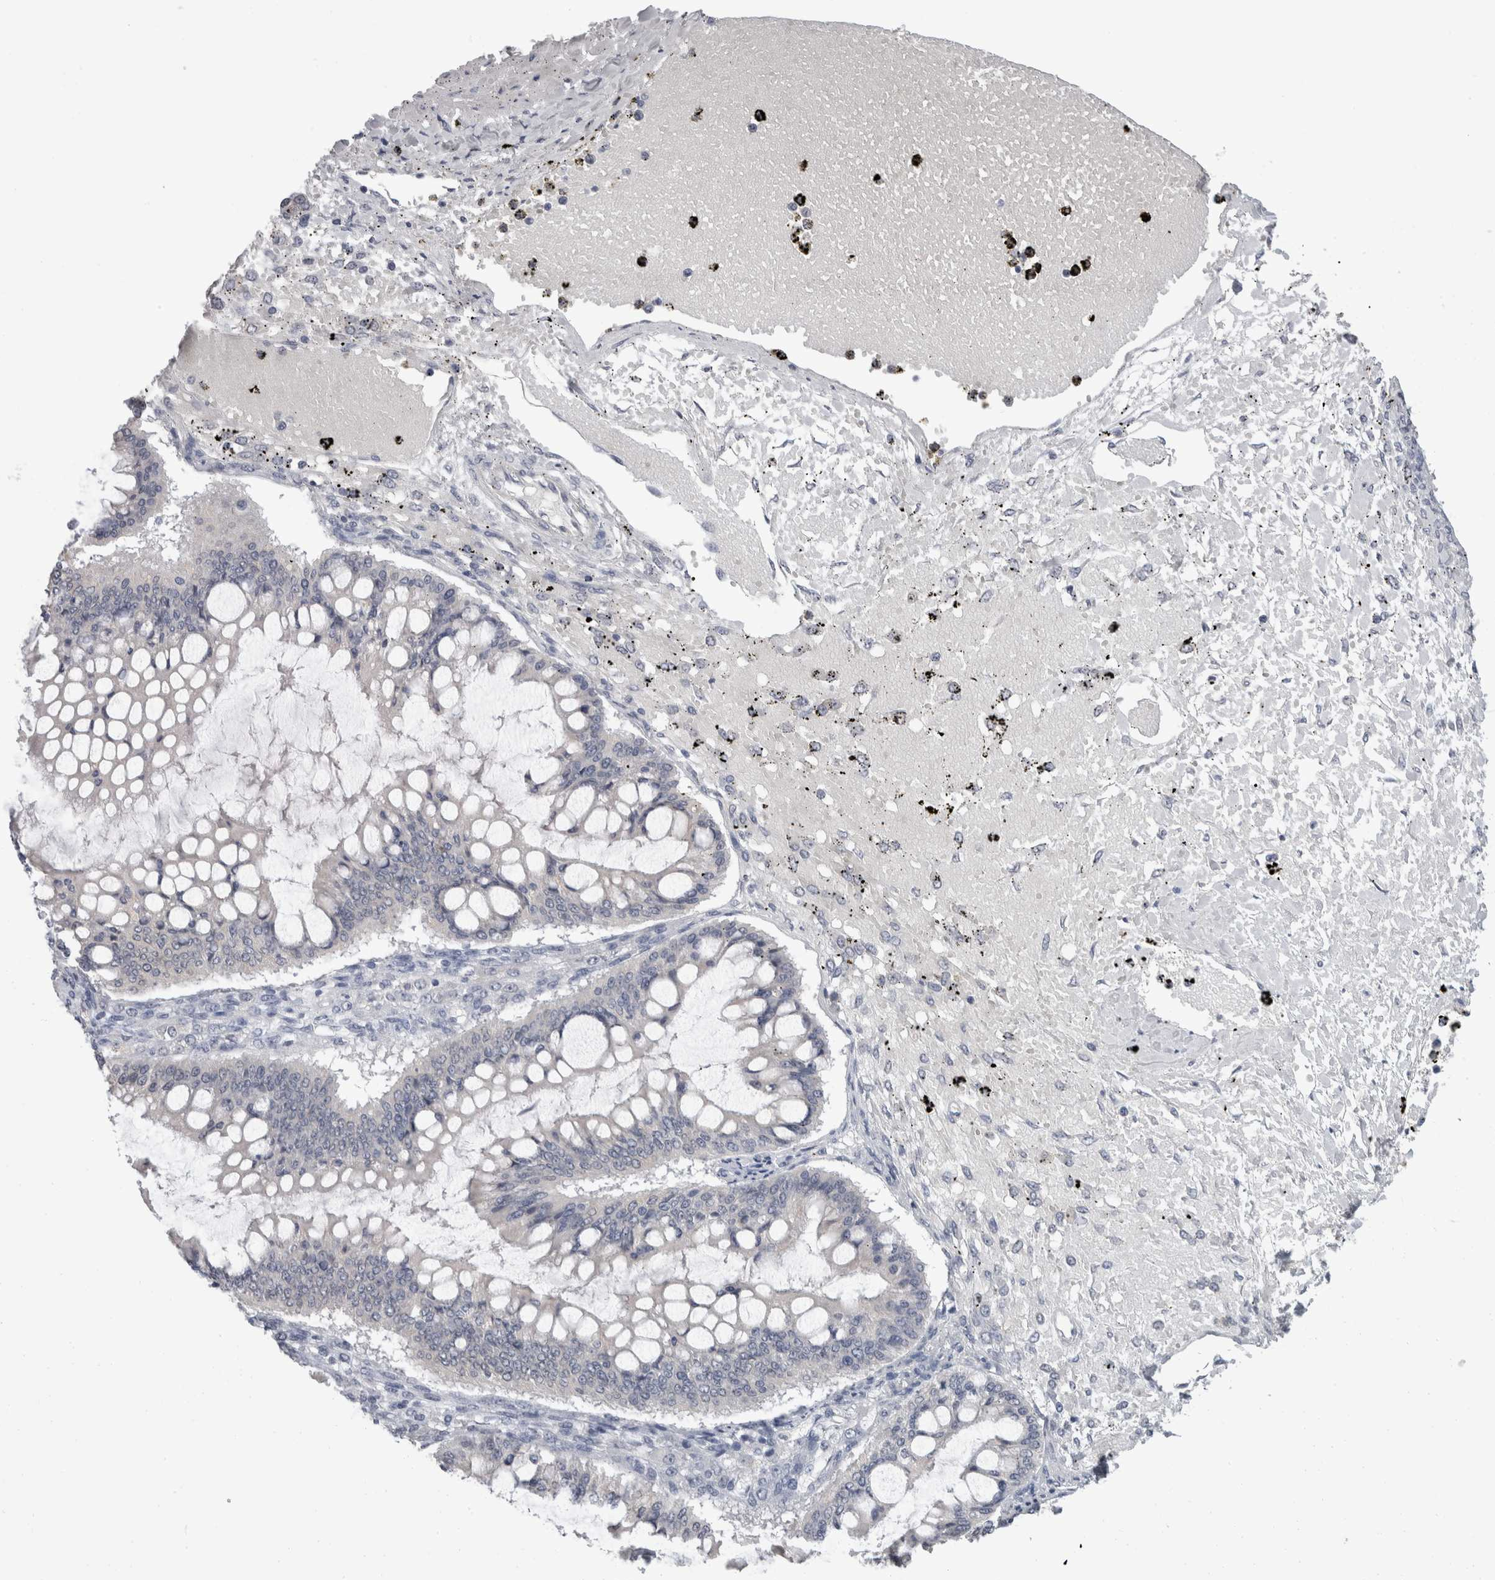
{"staining": {"intensity": "negative", "quantity": "none", "location": "none"}, "tissue": "ovarian cancer", "cell_type": "Tumor cells", "image_type": "cancer", "snomed": [{"axis": "morphology", "description": "Cystadenocarcinoma, mucinous, NOS"}, {"axis": "topography", "description": "Ovary"}], "caption": "A high-resolution image shows immunohistochemistry (IHC) staining of ovarian cancer (mucinous cystadenocarcinoma), which shows no significant positivity in tumor cells.", "gene": "FHOD3", "patient": {"sex": "female", "age": 73}}